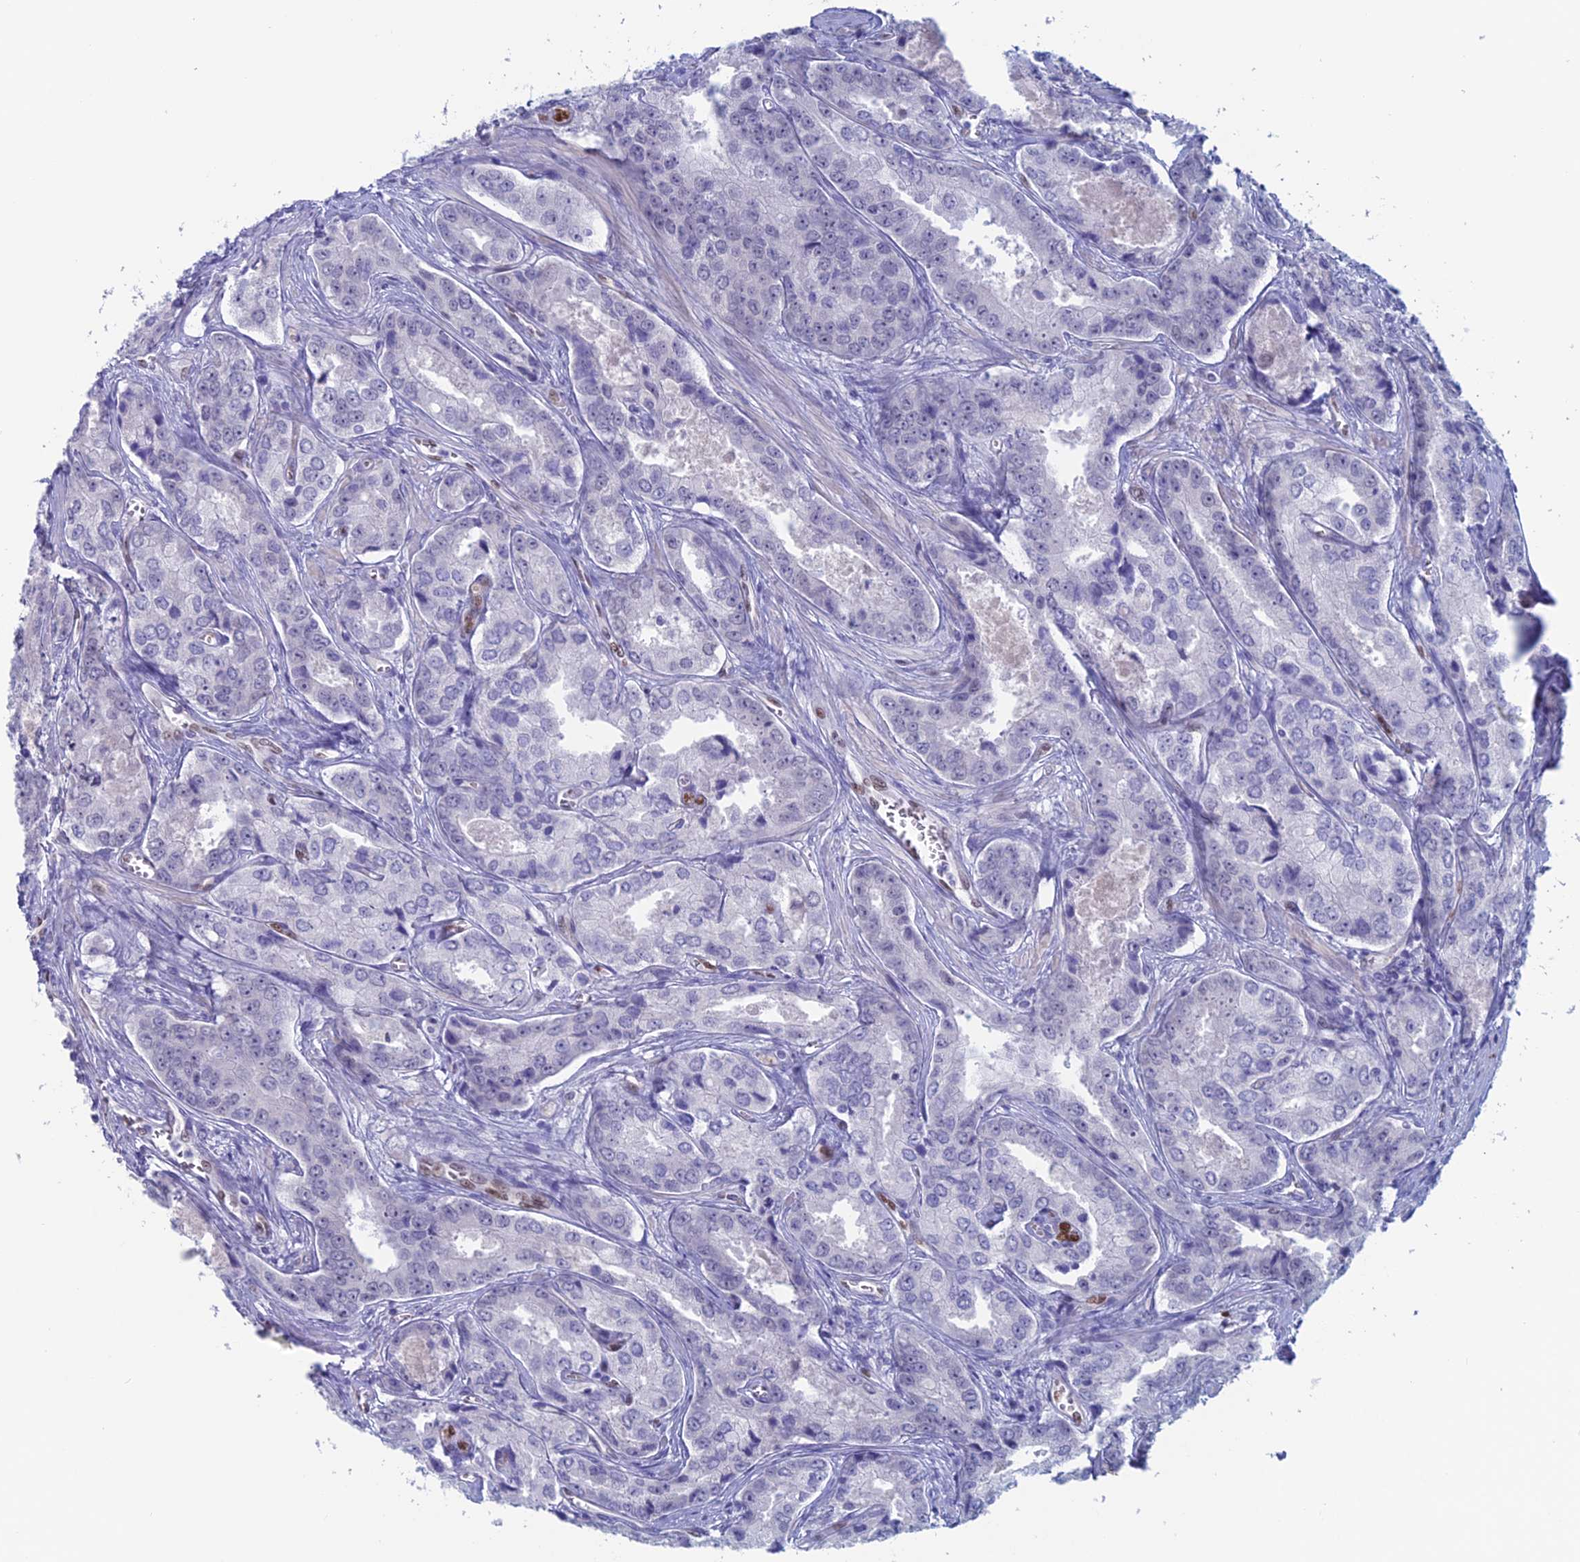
{"staining": {"intensity": "negative", "quantity": "none", "location": "none"}, "tissue": "prostate cancer", "cell_type": "Tumor cells", "image_type": "cancer", "snomed": [{"axis": "morphology", "description": "Adenocarcinoma, Low grade"}, {"axis": "topography", "description": "Prostate"}], "caption": "Immunohistochemistry micrograph of neoplastic tissue: human prostate adenocarcinoma (low-grade) stained with DAB demonstrates no significant protein expression in tumor cells.", "gene": "NOL4L", "patient": {"sex": "male", "age": 68}}